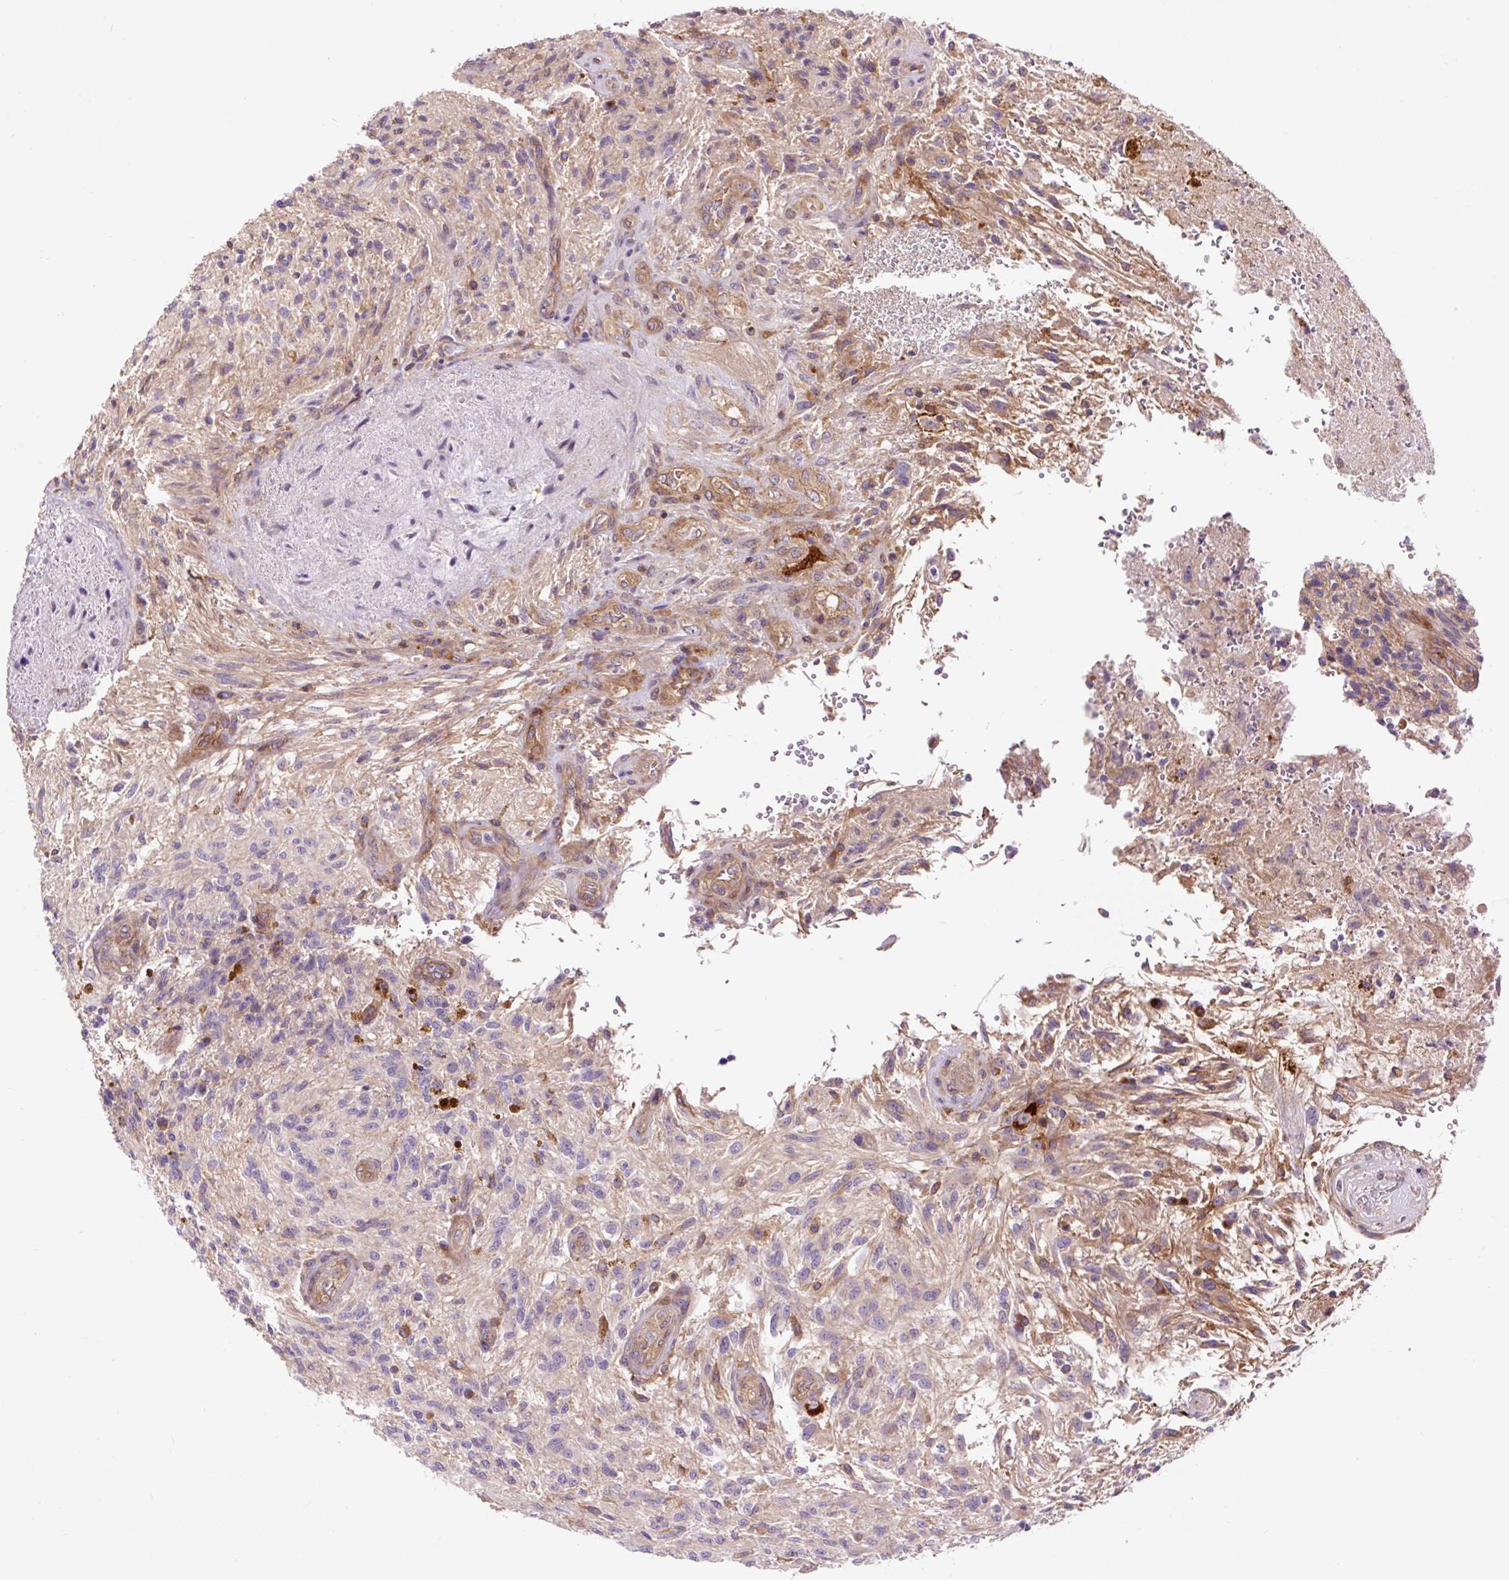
{"staining": {"intensity": "moderate", "quantity": "<25%", "location": "cytoplasmic/membranous"}, "tissue": "glioma", "cell_type": "Tumor cells", "image_type": "cancer", "snomed": [{"axis": "morphology", "description": "Glioma, malignant, High grade"}, {"axis": "topography", "description": "Brain"}], "caption": "Immunohistochemistry (IHC) photomicrograph of neoplastic tissue: human malignant glioma (high-grade) stained using immunohistochemistry reveals low levels of moderate protein expression localized specifically in the cytoplasmic/membranous of tumor cells, appearing as a cytoplasmic/membranous brown color.", "gene": "PCDHGB3", "patient": {"sex": "male", "age": 56}}